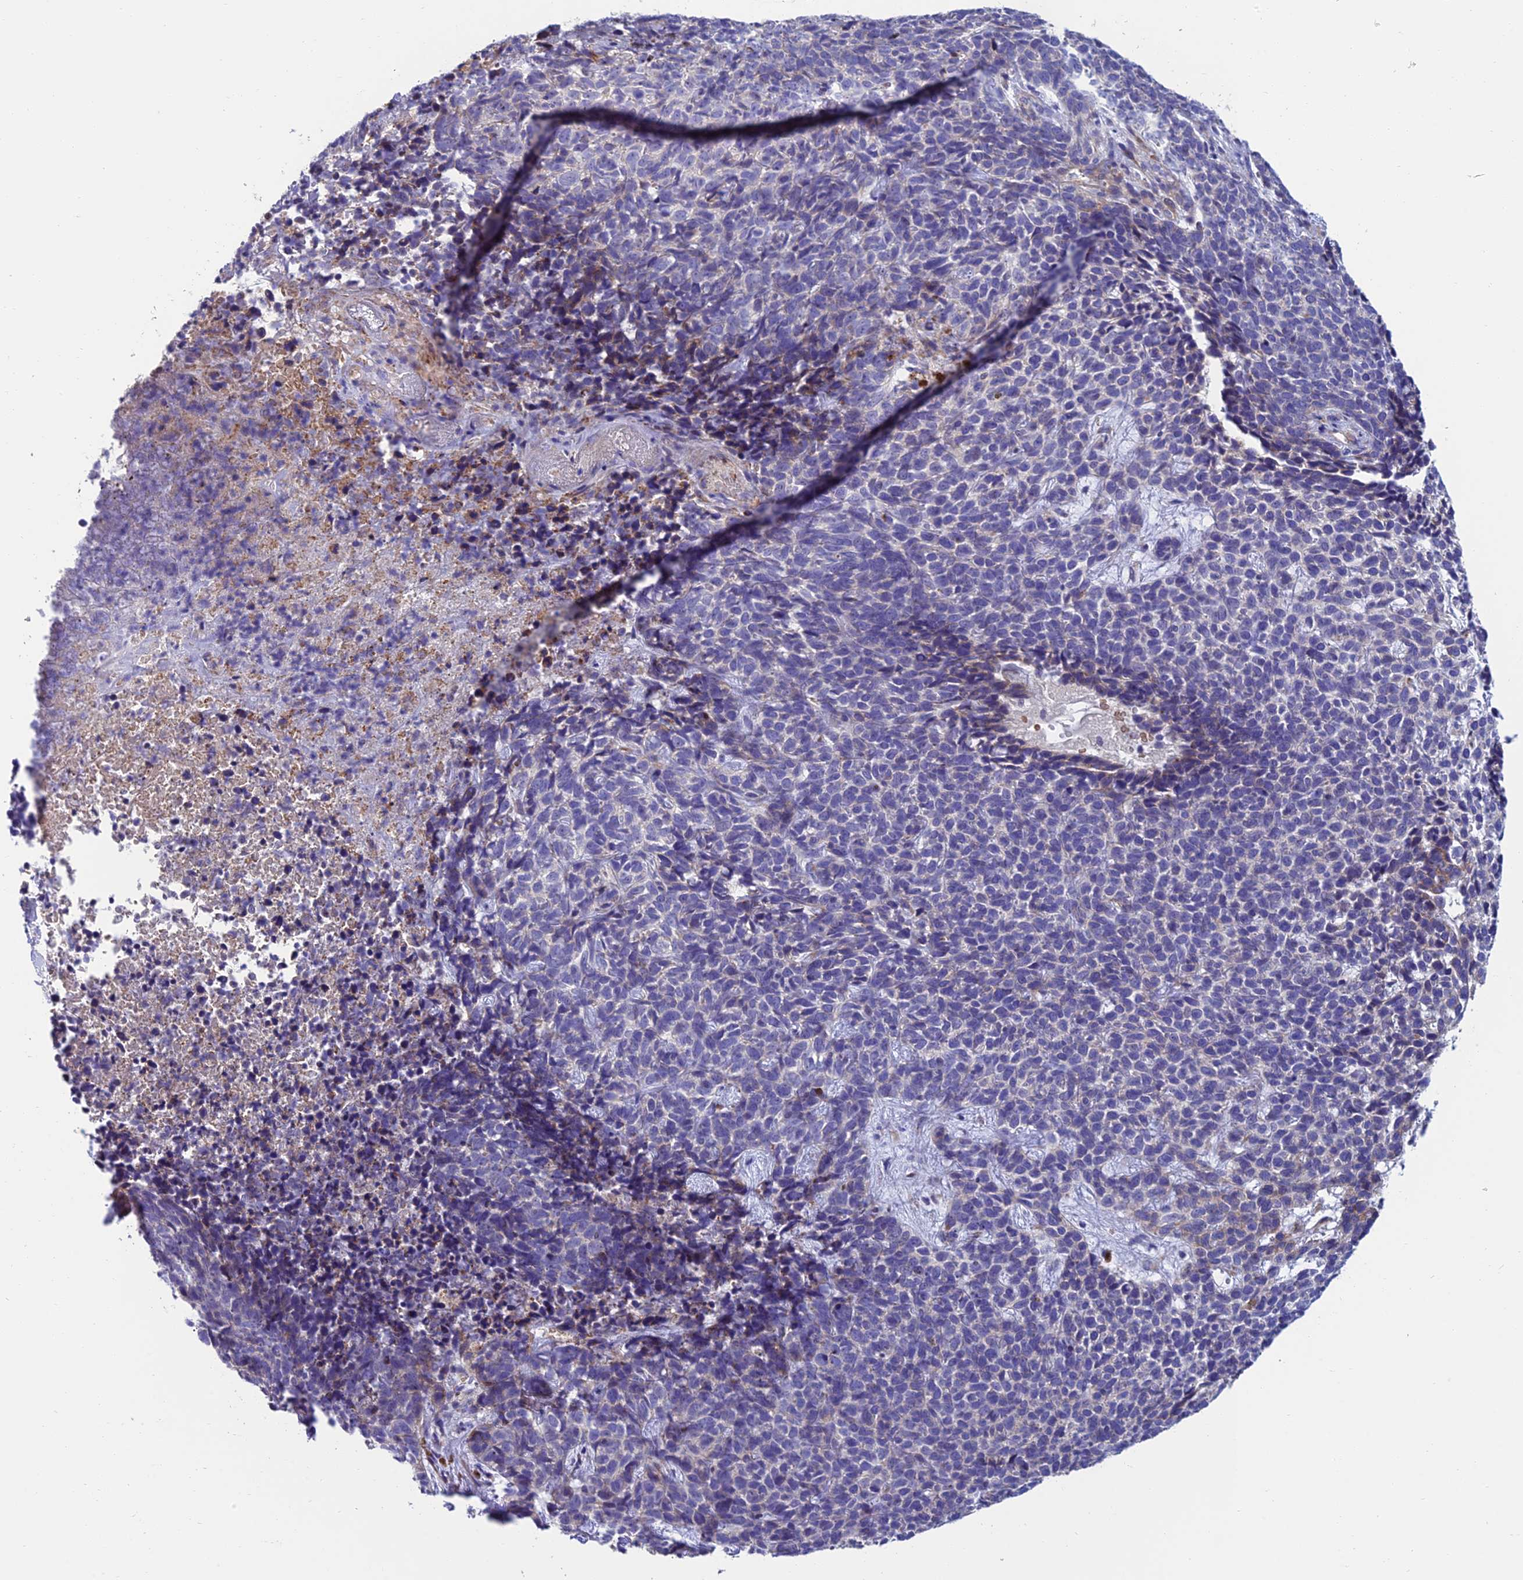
{"staining": {"intensity": "negative", "quantity": "none", "location": "none"}, "tissue": "skin cancer", "cell_type": "Tumor cells", "image_type": "cancer", "snomed": [{"axis": "morphology", "description": "Basal cell carcinoma"}, {"axis": "topography", "description": "Skin"}], "caption": "Tumor cells show no significant protein expression in skin basal cell carcinoma. (DAB IHC visualized using brightfield microscopy, high magnification).", "gene": "MACIR", "patient": {"sex": "female", "age": 84}}